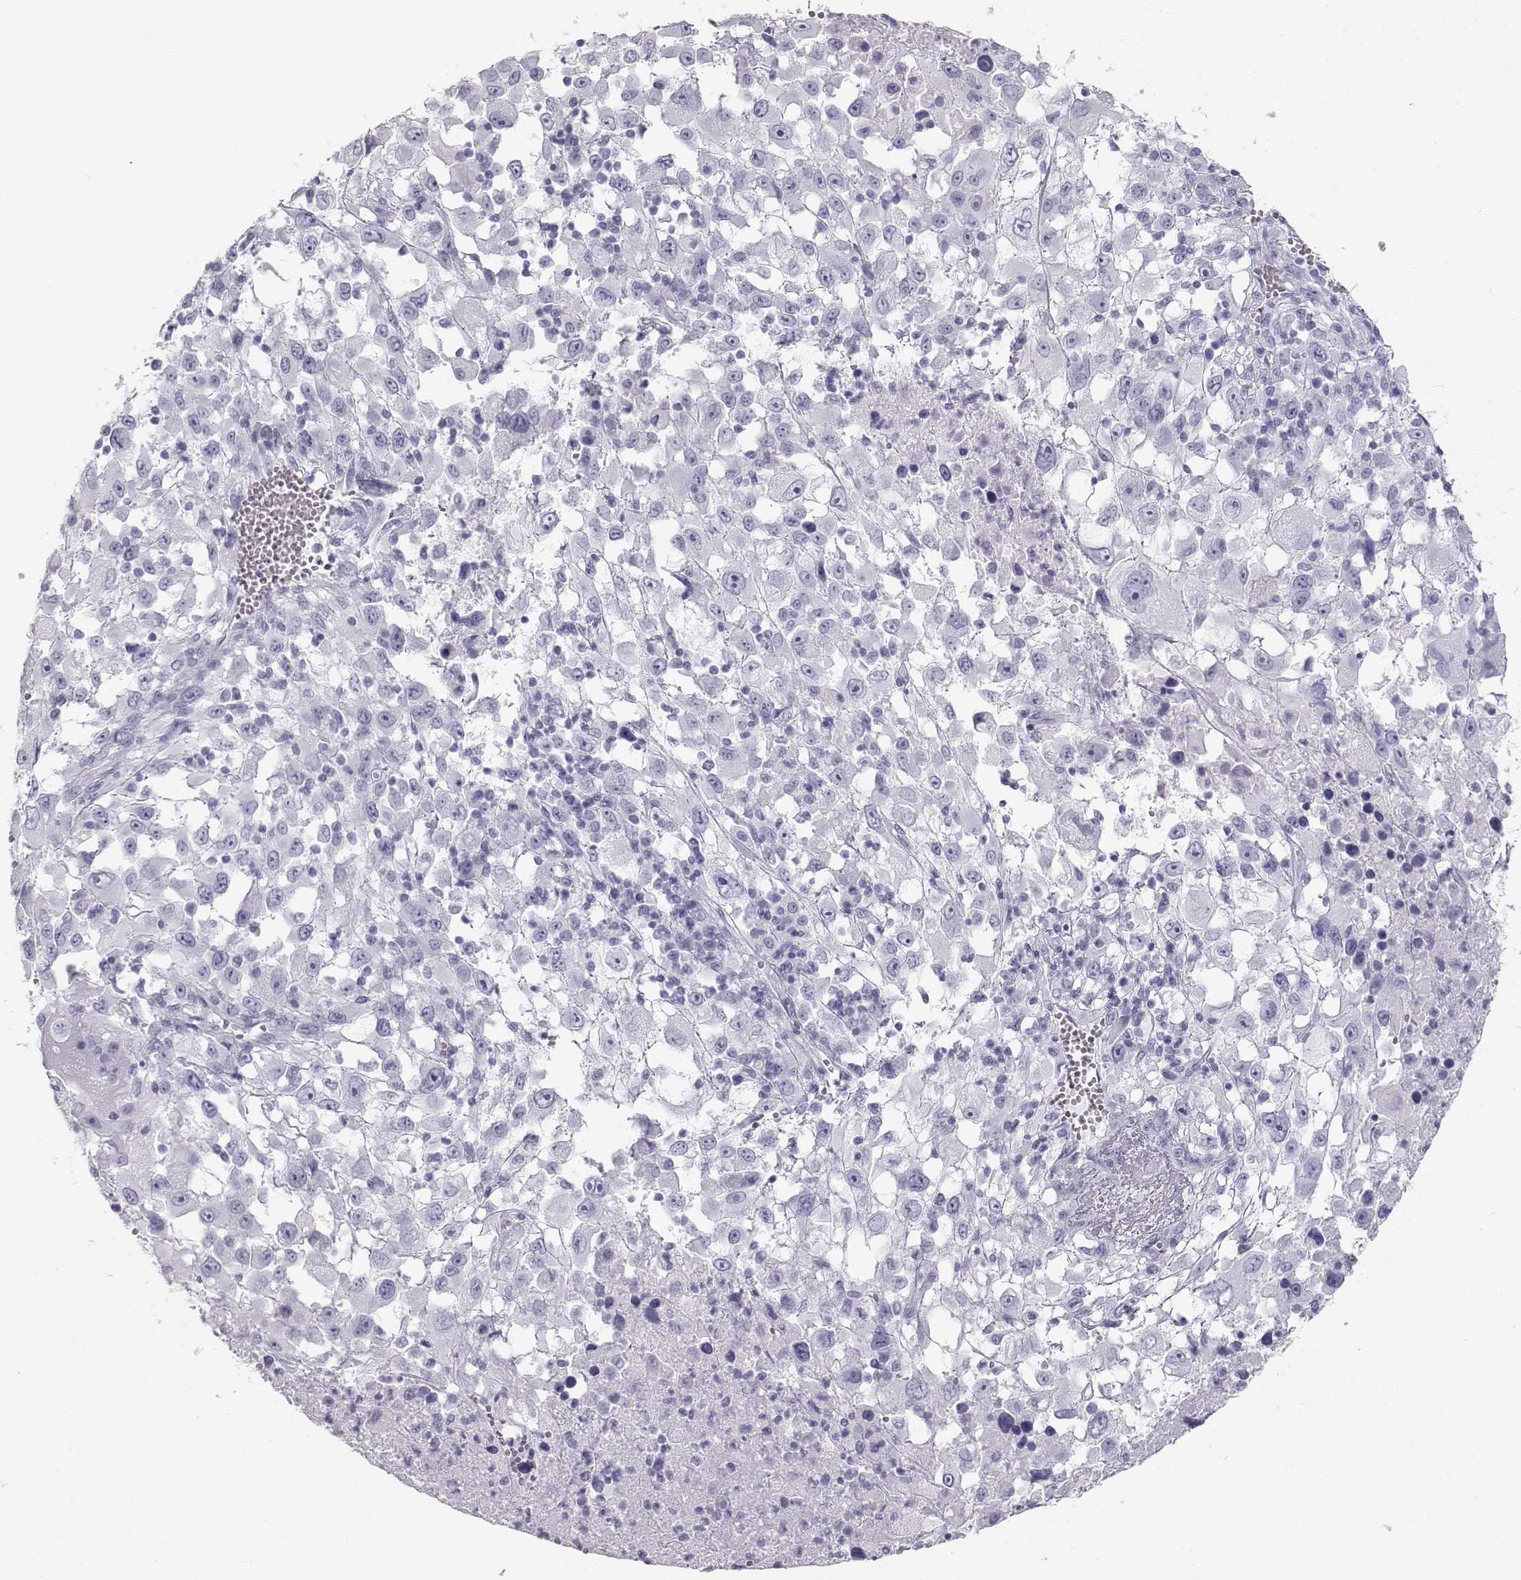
{"staining": {"intensity": "negative", "quantity": "none", "location": "none"}, "tissue": "melanoma", "cell_type": "Tumor cells", "image_type": "cancer", "snomed": [{"axis": "morphology", "description": "Malignant melanoma, Metastatic site"}, {"axis": "topography", "description": "Soft tissue"}], "caption": "This photomicrograph is of melanoma stained with immunohistochemistry to label a protein in brown with the nuclei are counter-stained blue. There is no staining in tumor cells.", "gene": "TKTL1", "patient": {"sex": "male", "age": 50}}